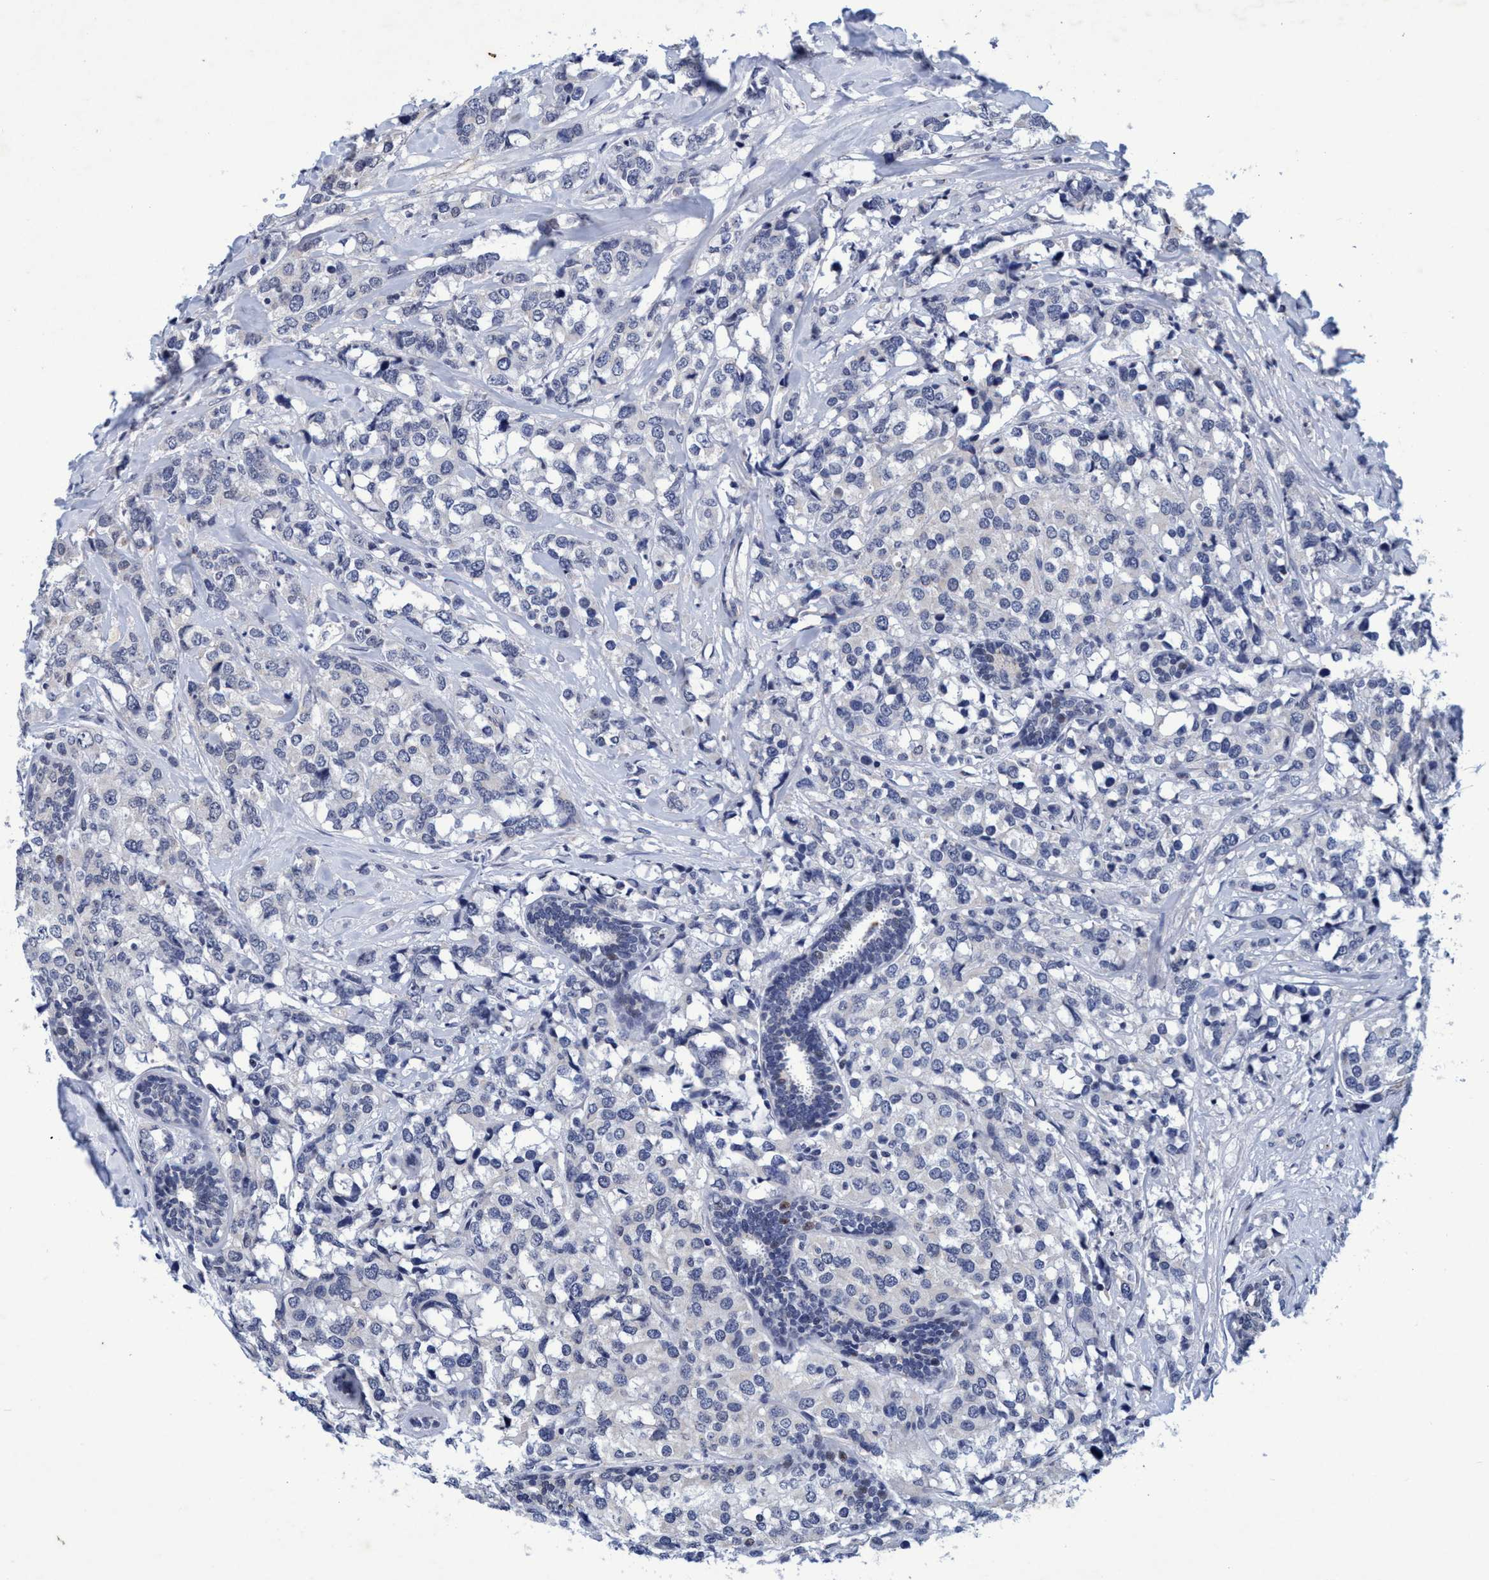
{"staining": {"intensity": "negative", "quantity": "none", "location": "none"}, "tissue": "breast cancer", "cell_type": "Tumor cells", "image_type": "cancer", "snomed": [{"axis": "morphology", "description": "Lobular carcinoma"}, {"axis": "topography", "description": "Breast"}], "caption": "Histopathology image shows no protein staining in tumor cells of breast cancer (lobular carcinoma) tissue.", "gene": "GRB14", "patient": {"sex": "female", "age": 59}}